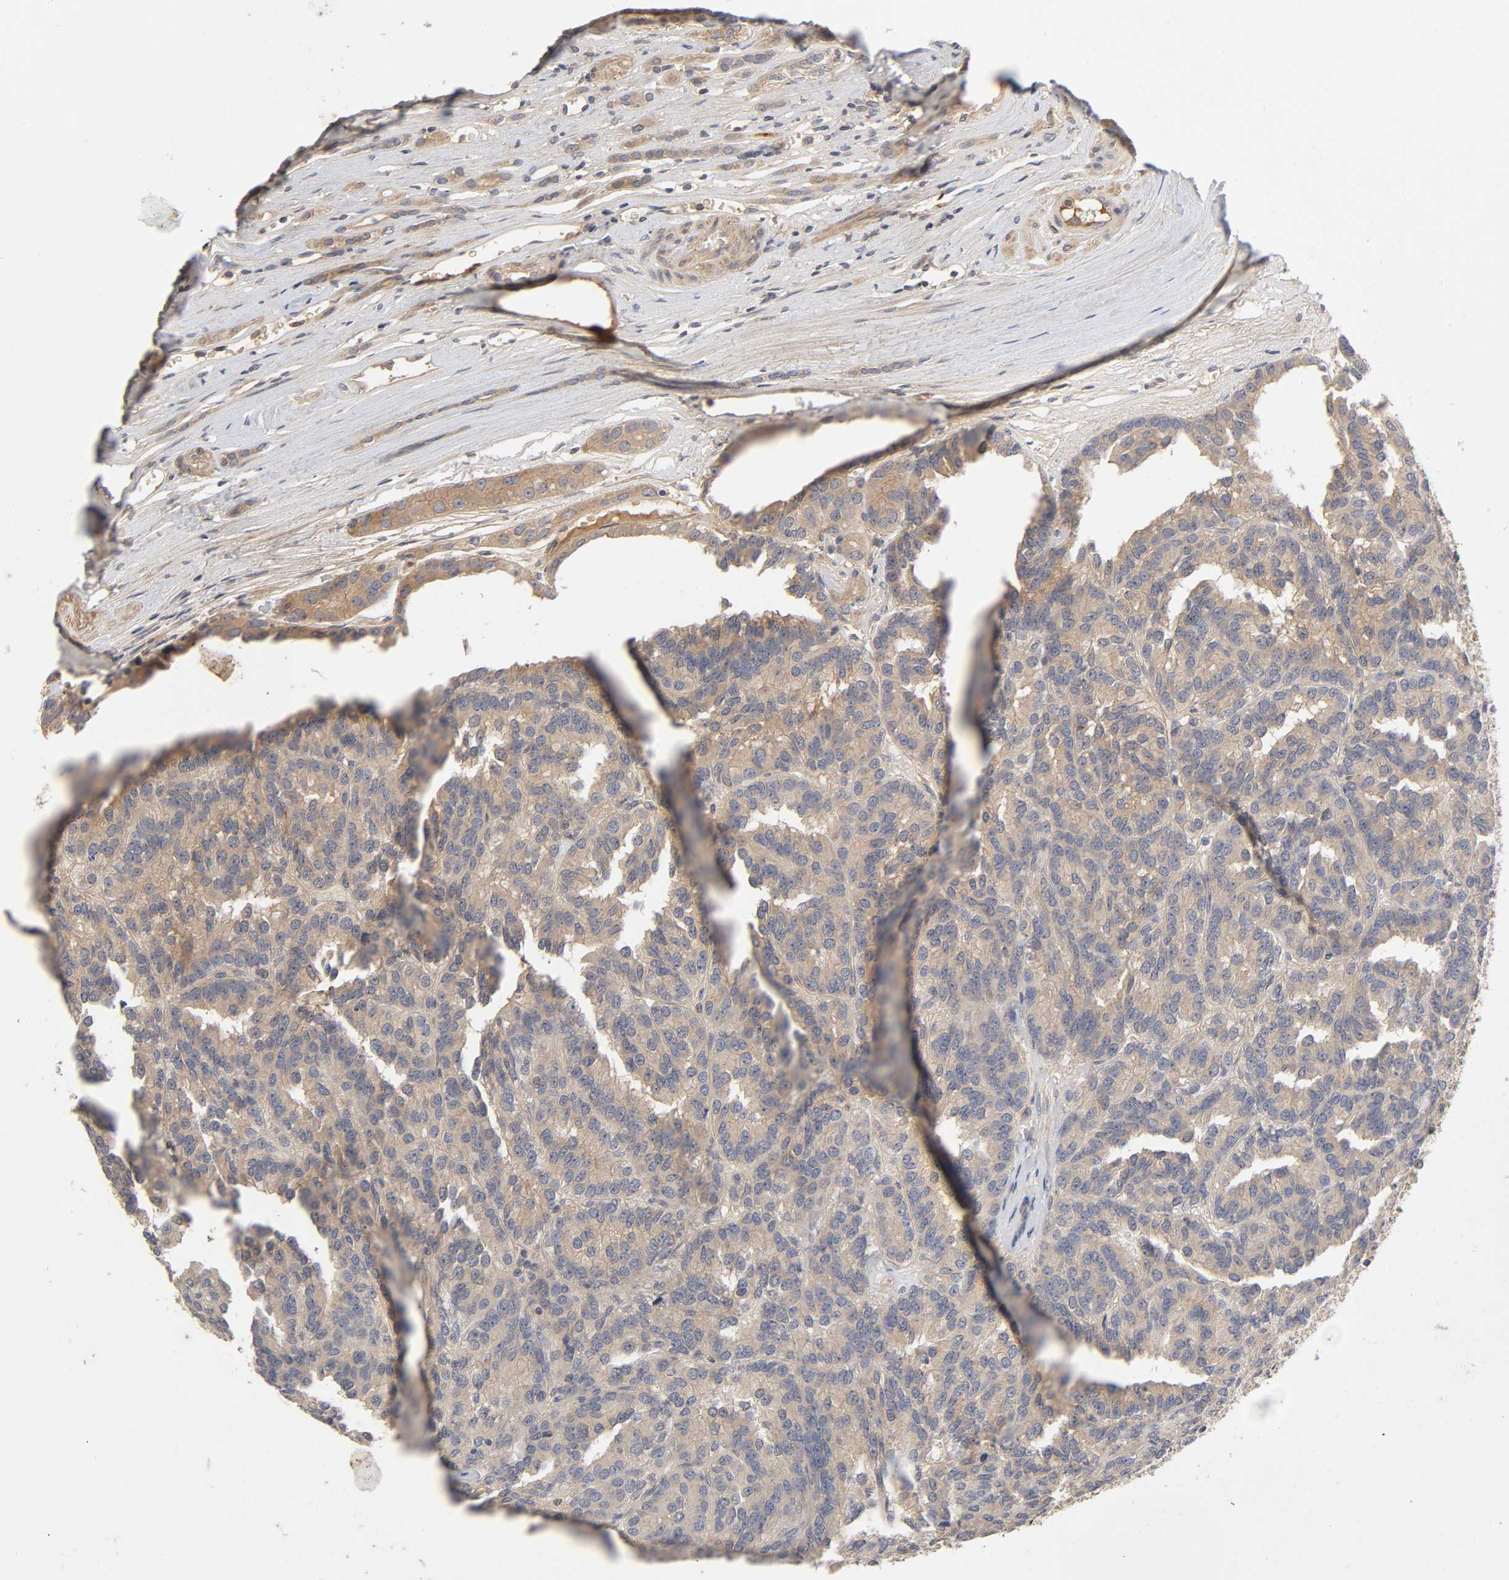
{"staining": {"intensity": "moderate", "quantity": ">75%", "location": "cytoplasmic/membranous"}, "tissue": "renal cancer", "cell_type": "Tumor cells", "image_type": "cancer", "snomed": [{"axis": "morphology", "description": "Adenocarcinoma, NOS"}, {"axis": "topography", "description": "Kidney"}], "caption": "Renal cancer was stained to show a protein in brown. There is medium levels of moderate cytoplasmic/membranous expression in about >75% of tumor cells. Immunohistochemistry (ihc) stains the protein in brown and the nuclei are stained blue.", "gene": "CPB2", "patient": {"sex": "male", "age": 46}}